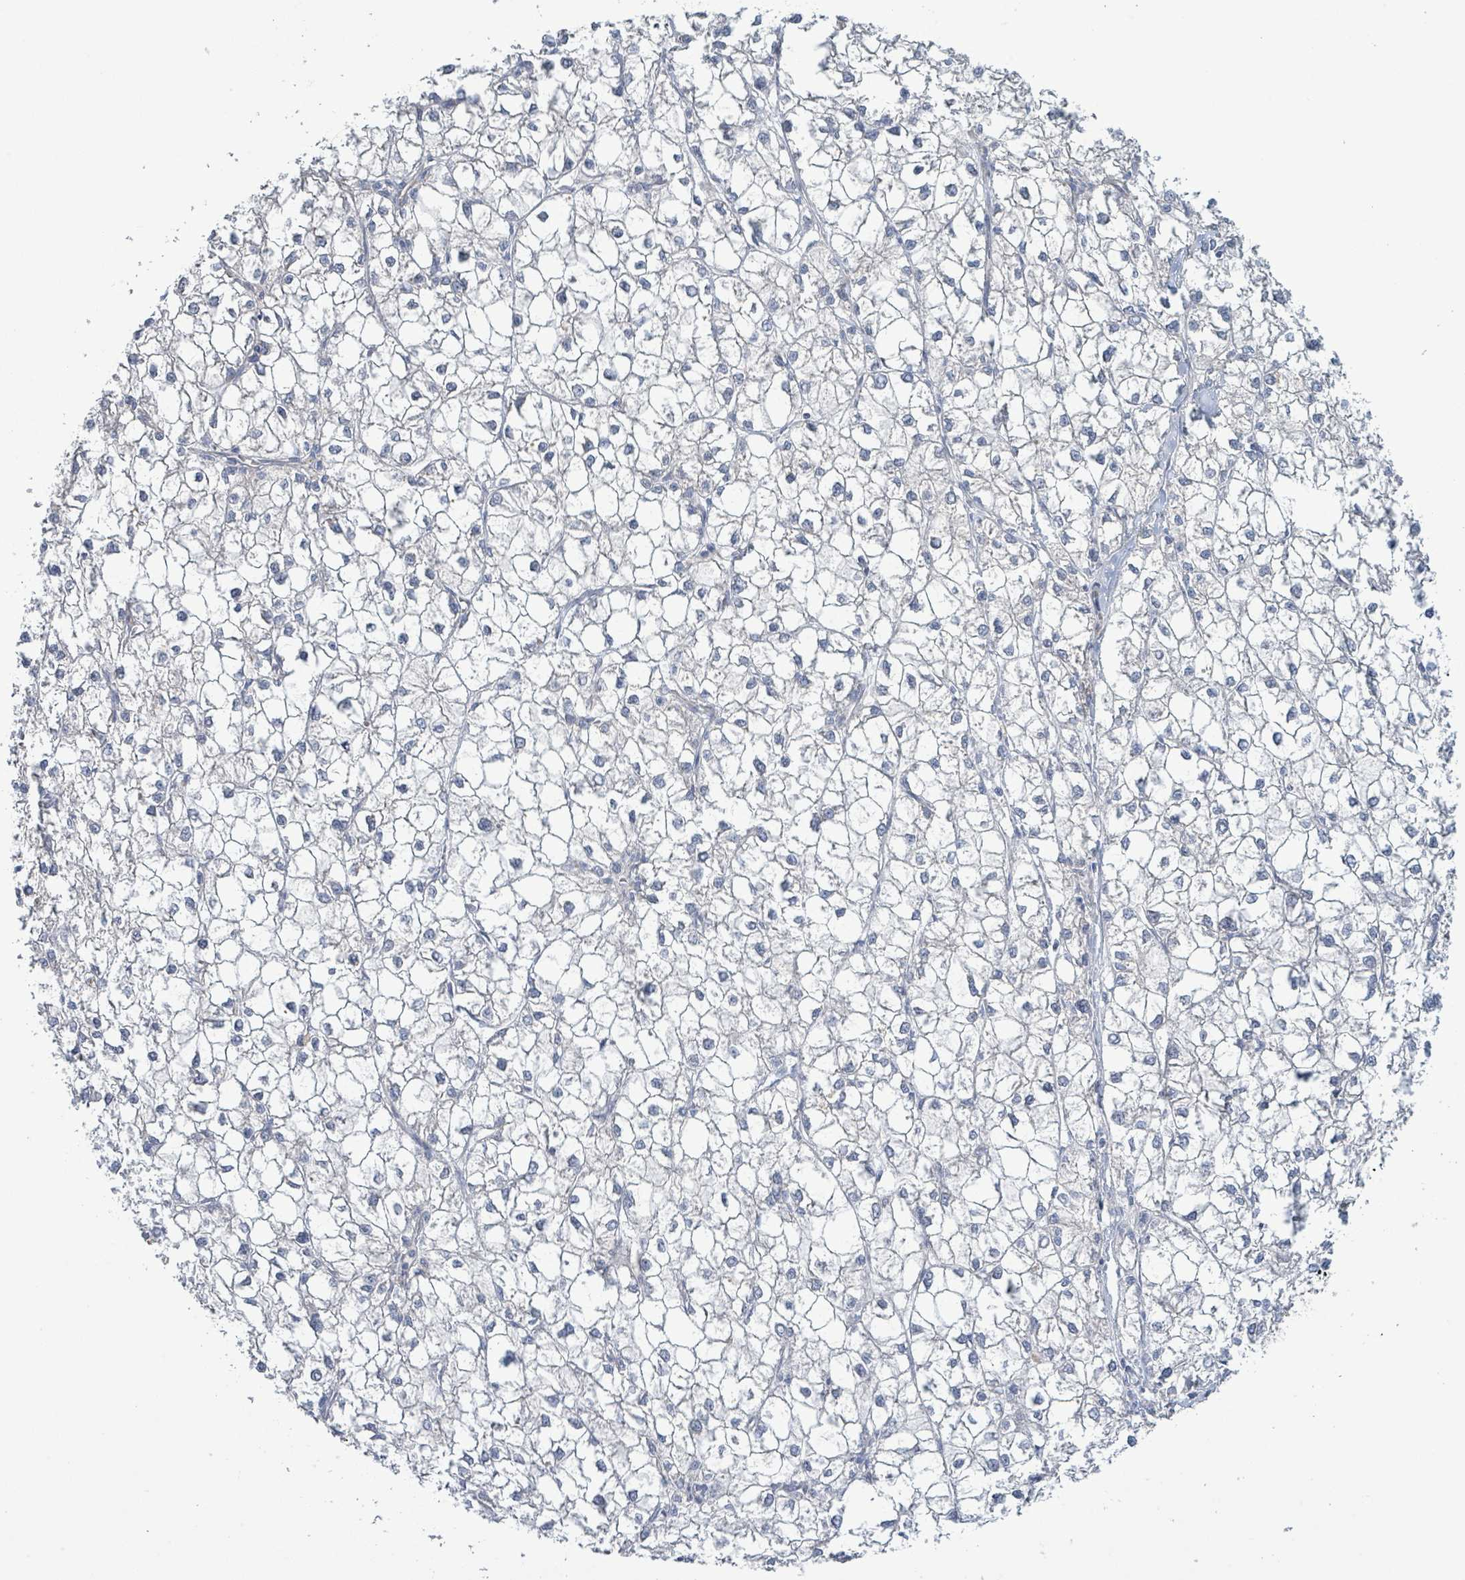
{"staining": {"intensity": "negative", "quantity": "none", "location": "none"}, "tissue": "liver cancer", "cell_type": "Tumor cells", "image_type": "cancer", "snomed": [{"axis": "morphology", "description": "Carcinoma, Hepatocellular, NOS"}, {"axis": "topography", "description": "Liver"}], "caption": "Tumor cells are negative for protein expression in human liver hepatocellular carcinoma.", "gene": "ALG12", "patient": {"sex": "female", "age": 43}}